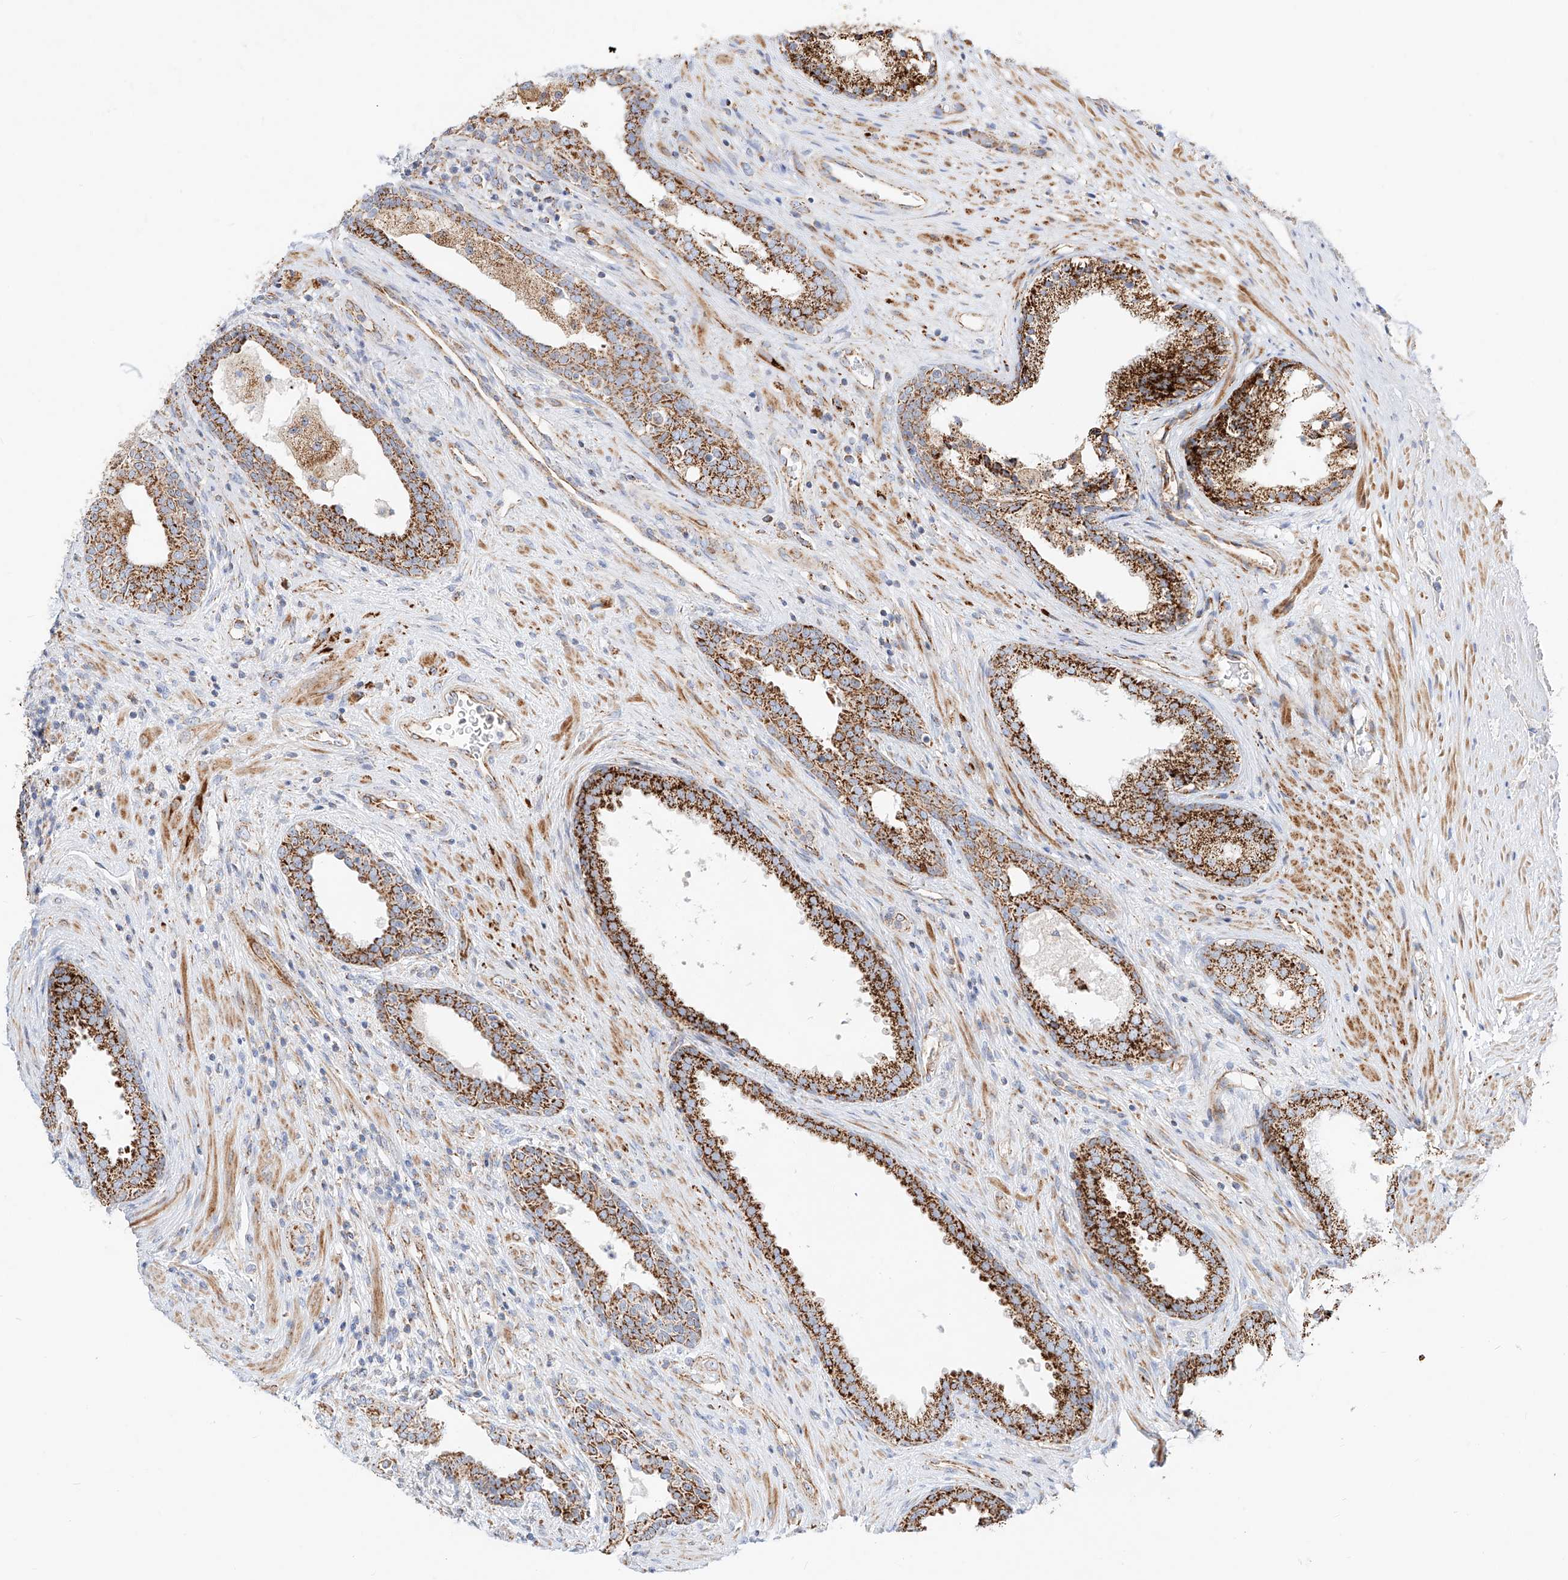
{"staining": {"intensity": "strong", "quantity": ">75%", "location": "cytoplasmic/membranous"}, "tissue": "prostate", "cell_type": "Glandular cells", "image_type": "normal", "snomed": [{"axis": "morphology", "description": "Normal tissue, NOS"}, {"axis": "topography", "description": "Prostate"}], "caption": "Immunohistochemical staining of normal prostate exhibits high levels of strong cytoplasmic/membranous staining in approximately >75% of glandular cells.", "gene": "CST9", "patient": {"sex": "male", "age": 76}}